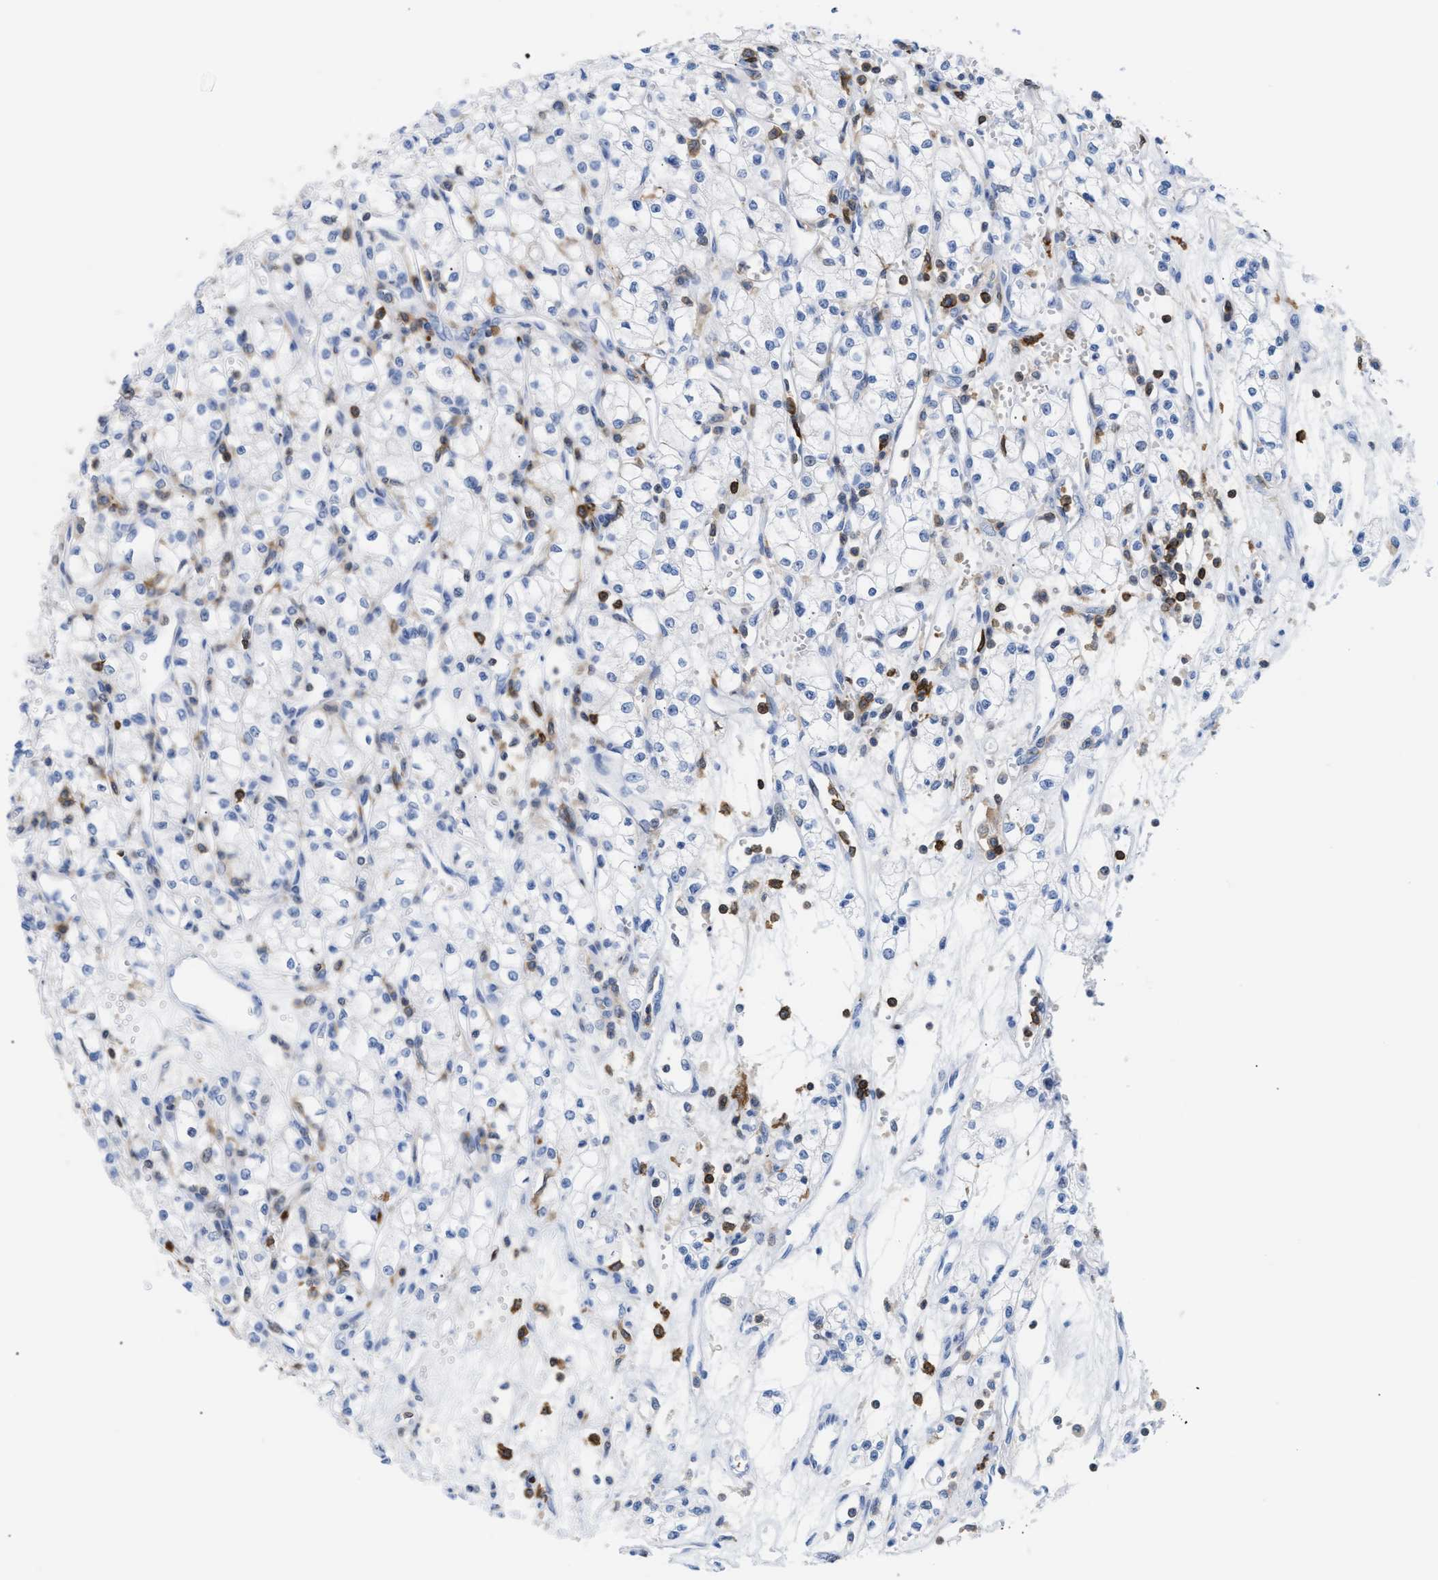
{"staining": {"intensity": "negative", "quantity": "none", "location": "none"}, "tissue": "renal cancer", "cell_type": "Tumor cells", "image_type": "cancer", "snomed": [{"axis": "morphology", "description": "Adenocarcinoma, NOS"}, {"axis": "topography", "description": "Kidney"}], "caption": "A photomicrograph of adenocarcinoma (renal) stained for a protein reveals no brown staining in tumor cells.", "gene": "LCP1", "patient": {"sex": "male", "age": 59}}